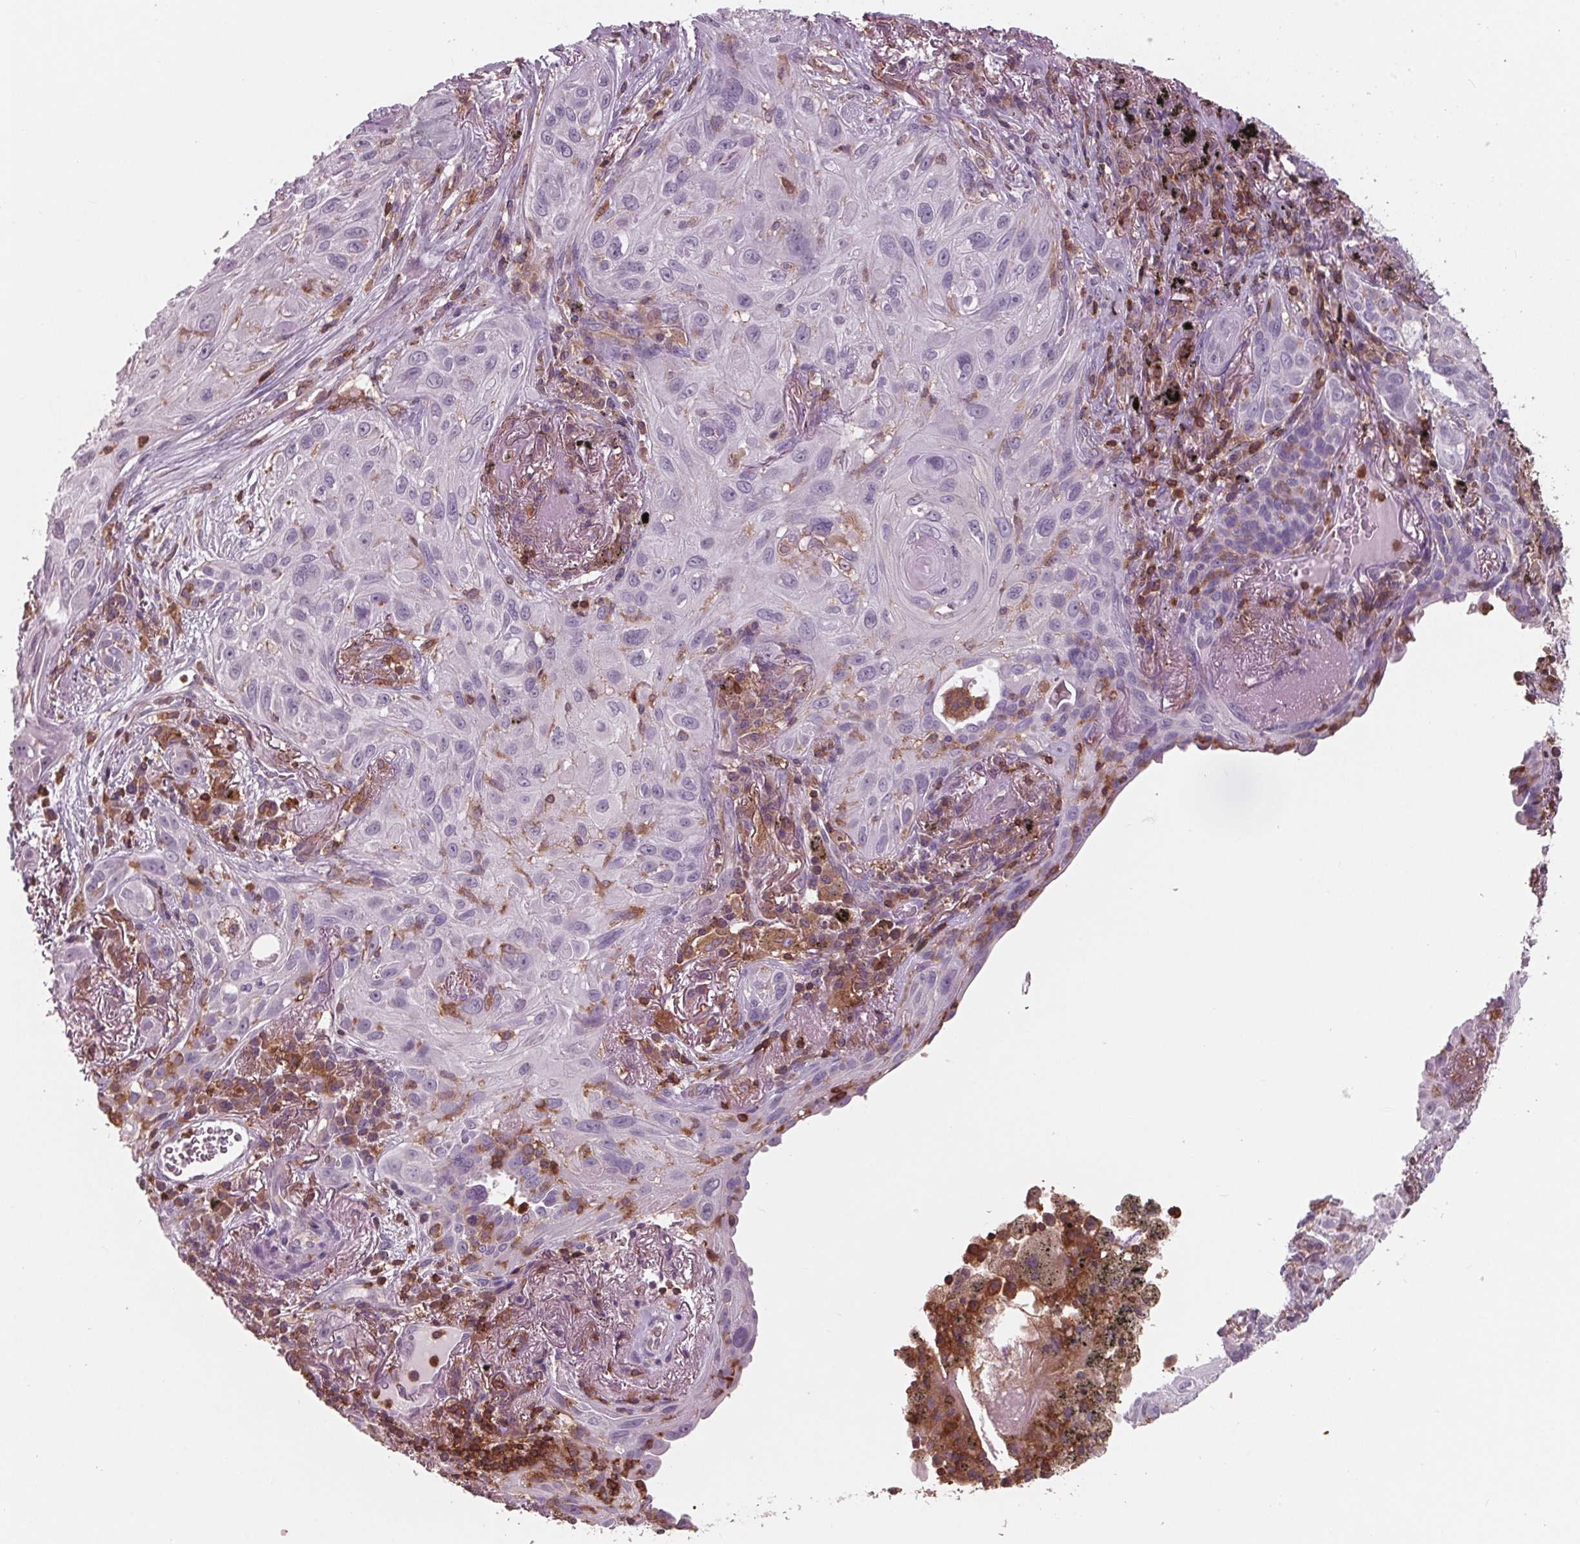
{"staining": {"intensity": "negative", "quantity": "none", "location": "none"}, "tissue": "lung cancer", "cell_type": "Tumor cells", "image_type": "cancer", "snomed": [{"axis": "morphology", "description": "Squamous cell carcinoma, NOS"}, {"axis": "topography", "description": "Lung"}], "caption": "This photomicrograph is of lung cancer stained with immunohistochemistry to label a protein in brown with the nuclei are counter-stained blue. There is no positivity in tumor cells.", "gene": "ARHGAP25", "patient": {"sex": "male", "age": 79}}